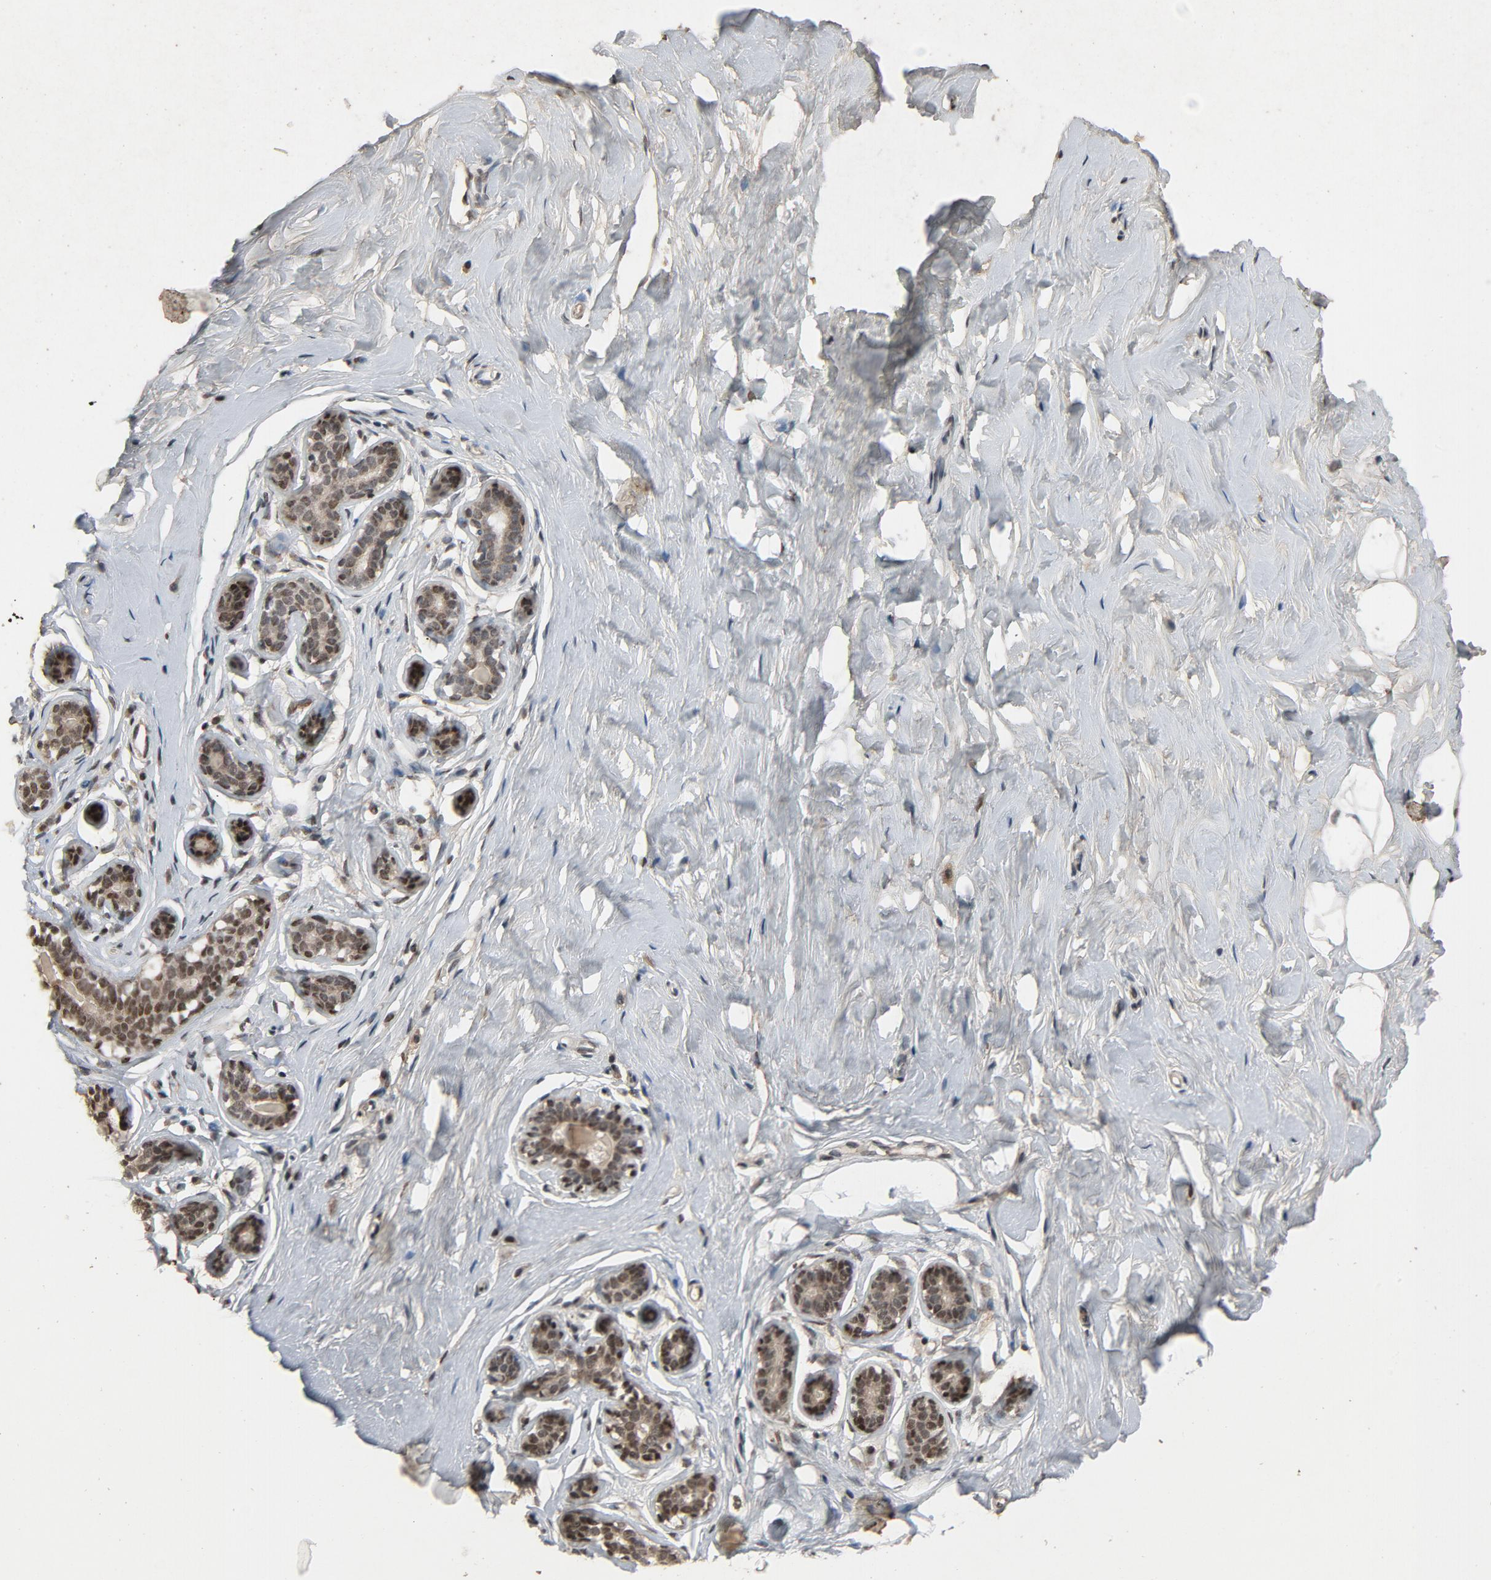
{"staining": {"intensity": "moderate", "quantity": "25%-75%", "location": "nuclear"}, "tissue": "breast", "cell_type": "Adipocytes", "image_type": "normal", "snomed": [{"axis": "morphology", "description": "Normal tissue, NOS"}, {"axis": "topography", "description": "Breast"}], "caption": "Breast stained with DAB immunohistochemistry reveals medium levels of moderate nuclear positivity in approximately 25%-75% of adipocytes.", "gene": "SMARCD1", "patient": {"sex": "female", "age": 23}}